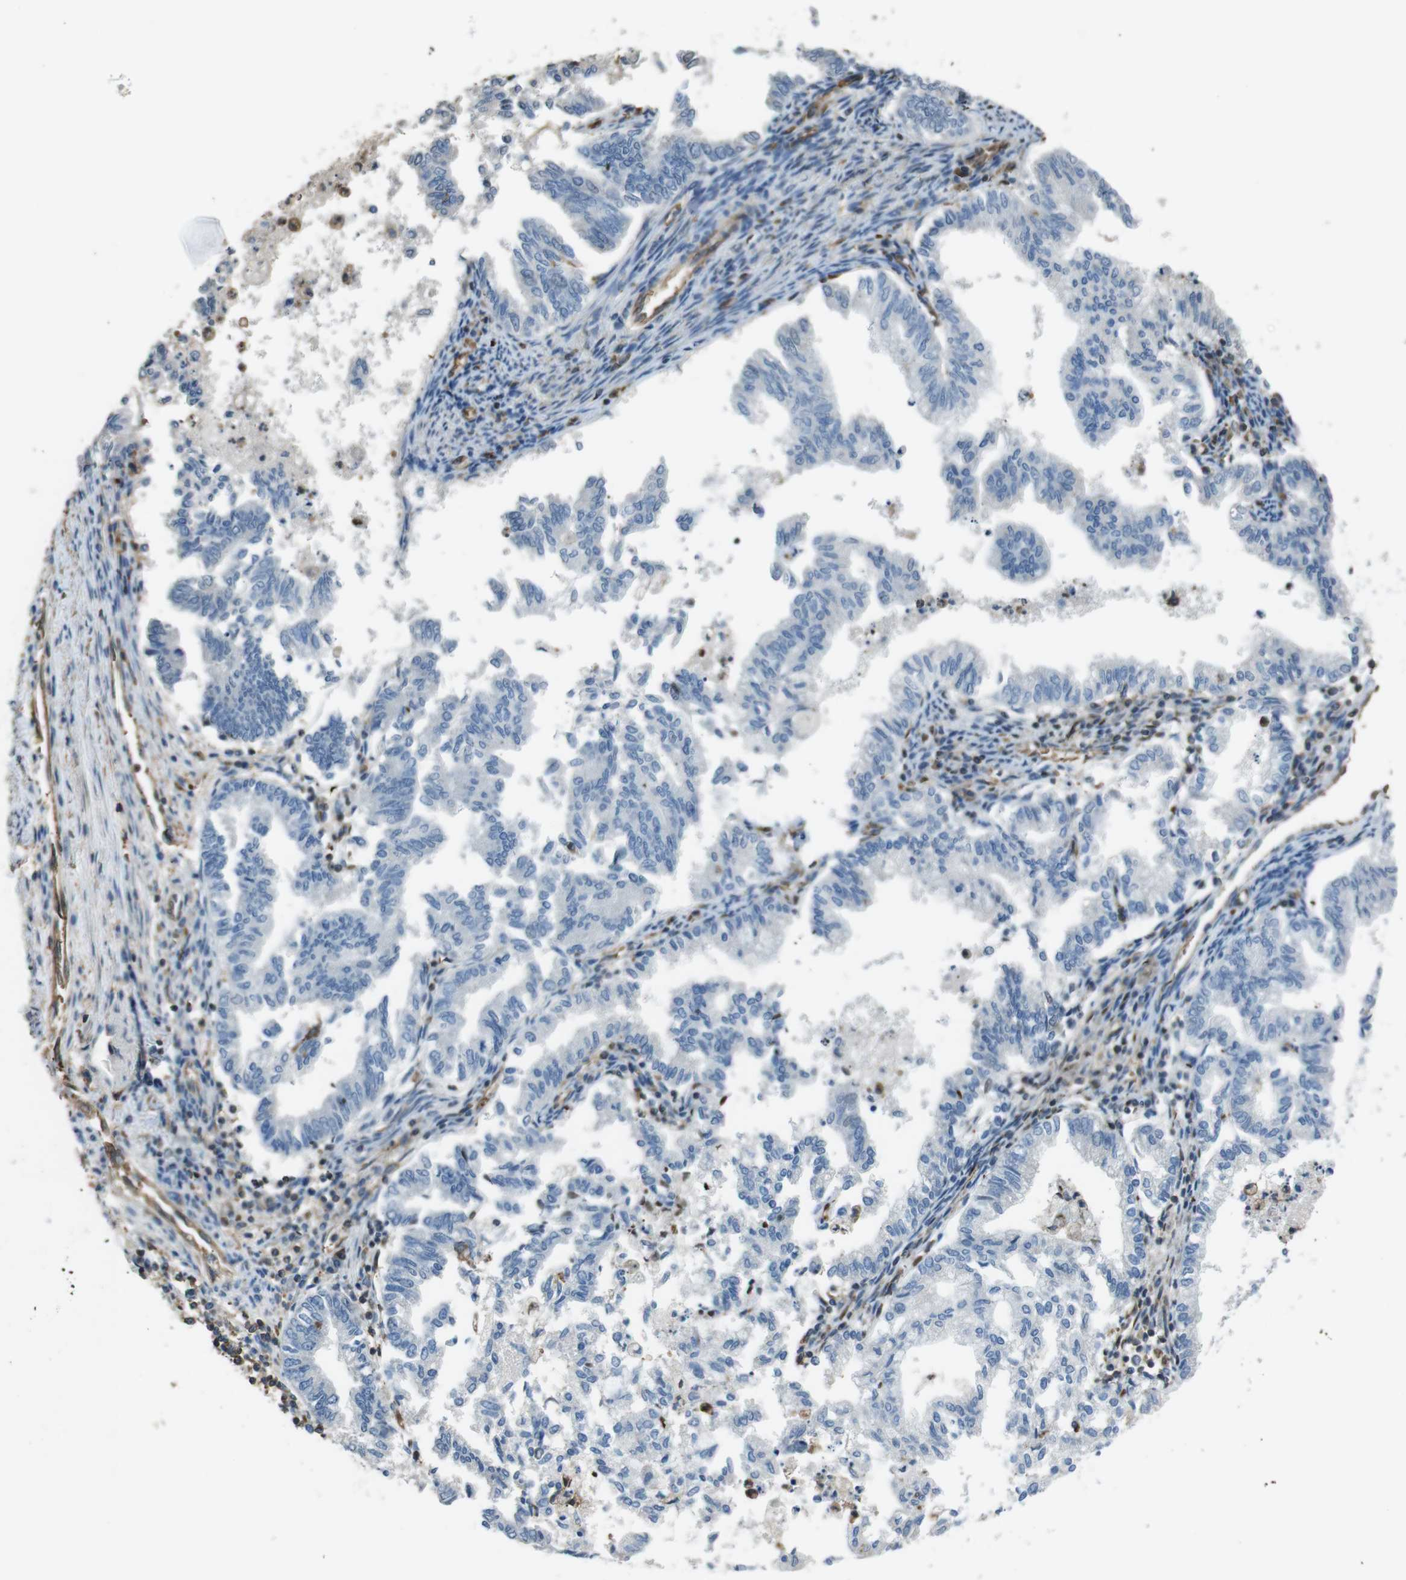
{"staining": {"intensity": "negative", "quantity": "none", "location": "none"}, "tissue": "endometrial cancer", "cell_type": "Tumor cells", "image_type": "cancer", "snomed": [{"axis": "morphology", "description": "Necrosis, NOS"}, {"axis": "morphology", "description": "Adenocarcinoma, NOS"}, {"axis": "topography", "description": "Endometrium"}], "caption": "The immunohistochemistry (IHC) photomicrograph has no significant expression in tumor cells of endometrial adenocarcinoma tissue.", "gene": "FCAR", "patient": {"sex": "female", "age": 79}}